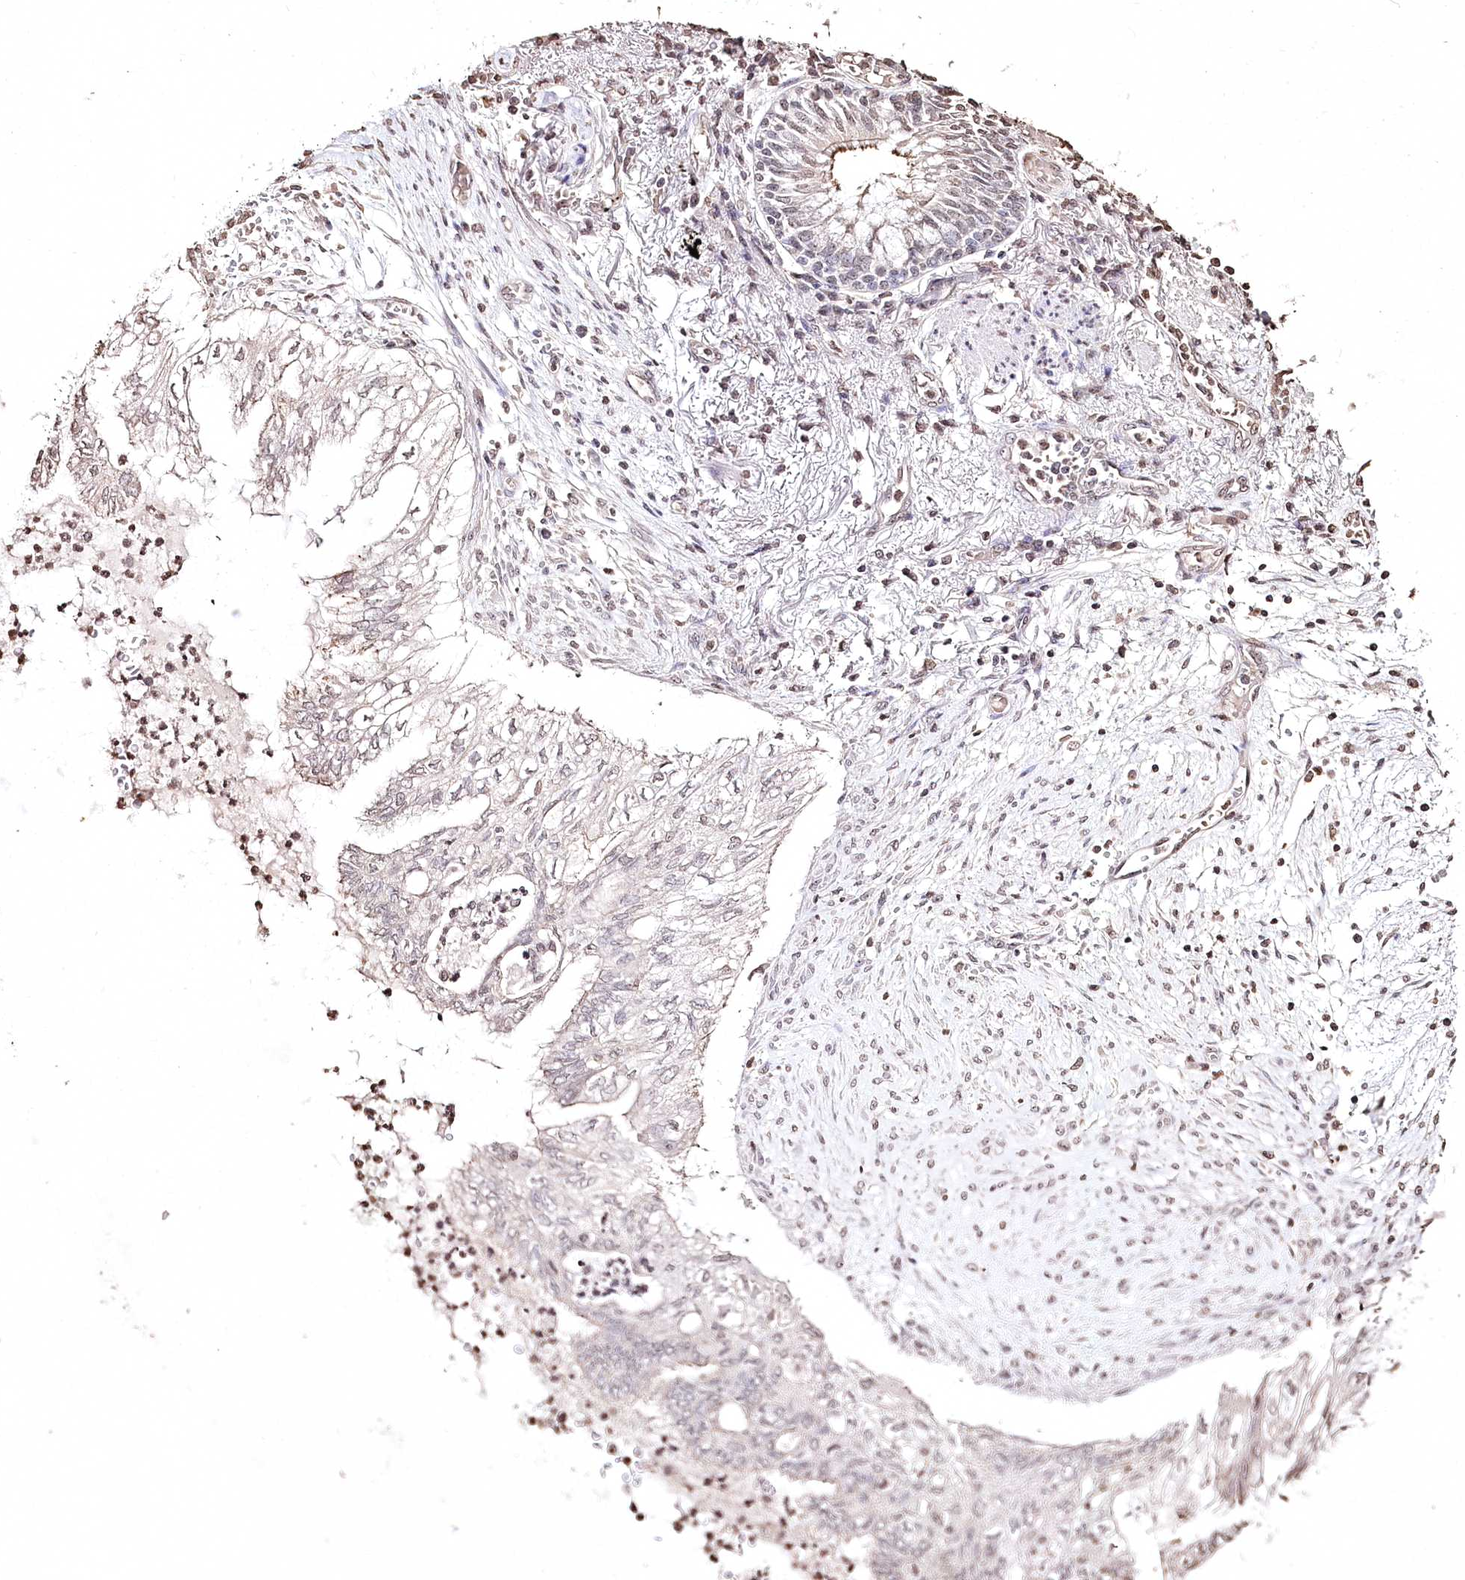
{"staining": {"intensity": "negative", "quantity": "none", "location": "none"}, "tissue": "lung cancer", "cell_type": "Tumor cells", "image_type": "cancer", "snomed": [{"axis": "morphology", "description": "Adenocarcinoma, NOS"}, {"axis": "topography", "description": "Lung"}], "caption": "Immunohistochemistry of human adenocarcinoma (lung) demonstrates no staining in tumor cells. The staining was performed using DAB to visualize the protein expression in brown, while the nuclei were stained in blue with hematoxylin (Magnification: 20x).", "gene": "DMXL1", "patient": {"sex": "female", "age": 70}}